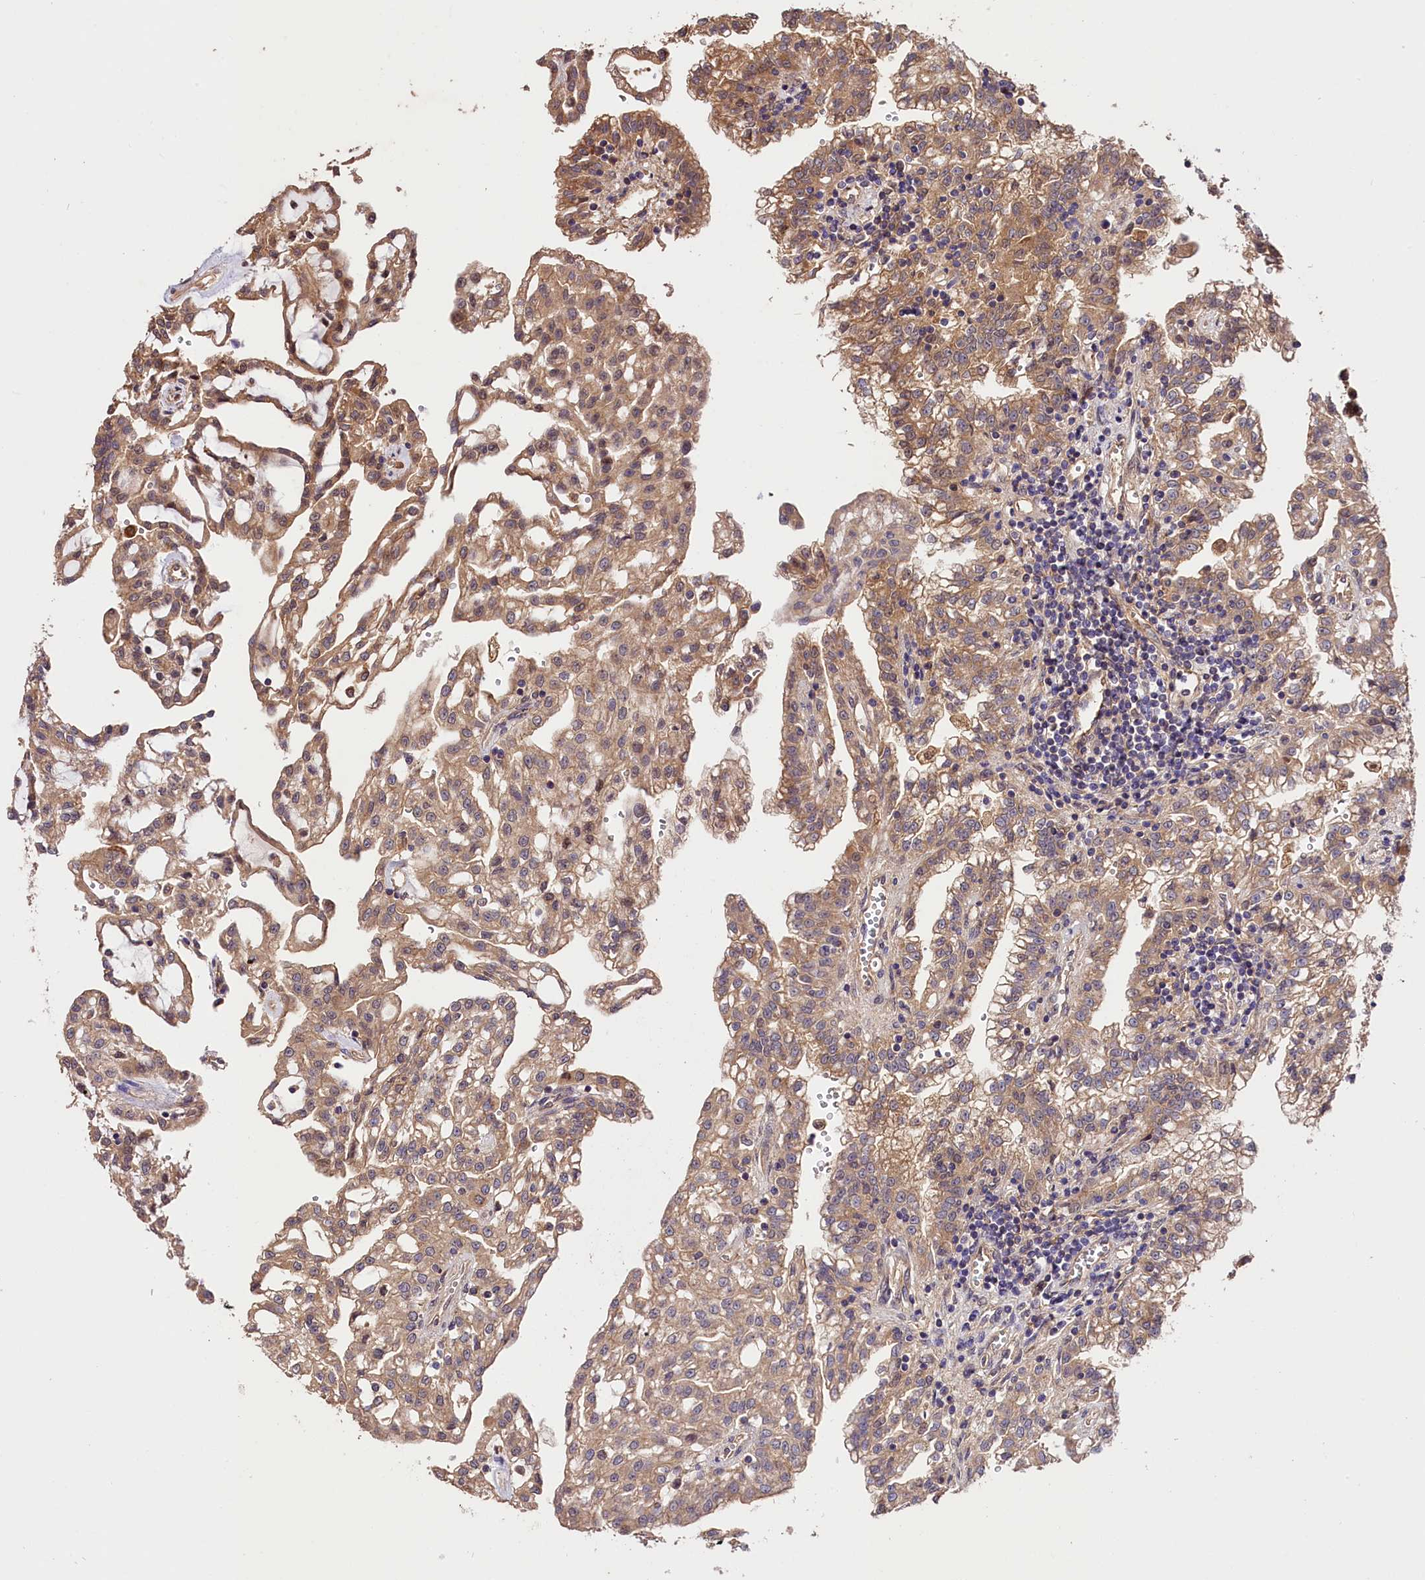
{"staining": {"intensity": "moderate", "quantity": ">75%", "location": "cytoplasmic/membranous"}, "tissue": "renal cancer", "cell_type": "Tumor cells", "image_type": "cancer", "snomed": [{"axis": "morphology", "description": "Adenocarcinoma, NOS"}, {"axis": "topography", "description": "Kidney"}], "caption": "Immunohistochemical staining of renal cancer shows medium levels of moderate cytoplasmic/membranous positivity in approximately >75% of tumor cells.", "gene": "CES3", "patient": {"sex": "male", "age": 63}}